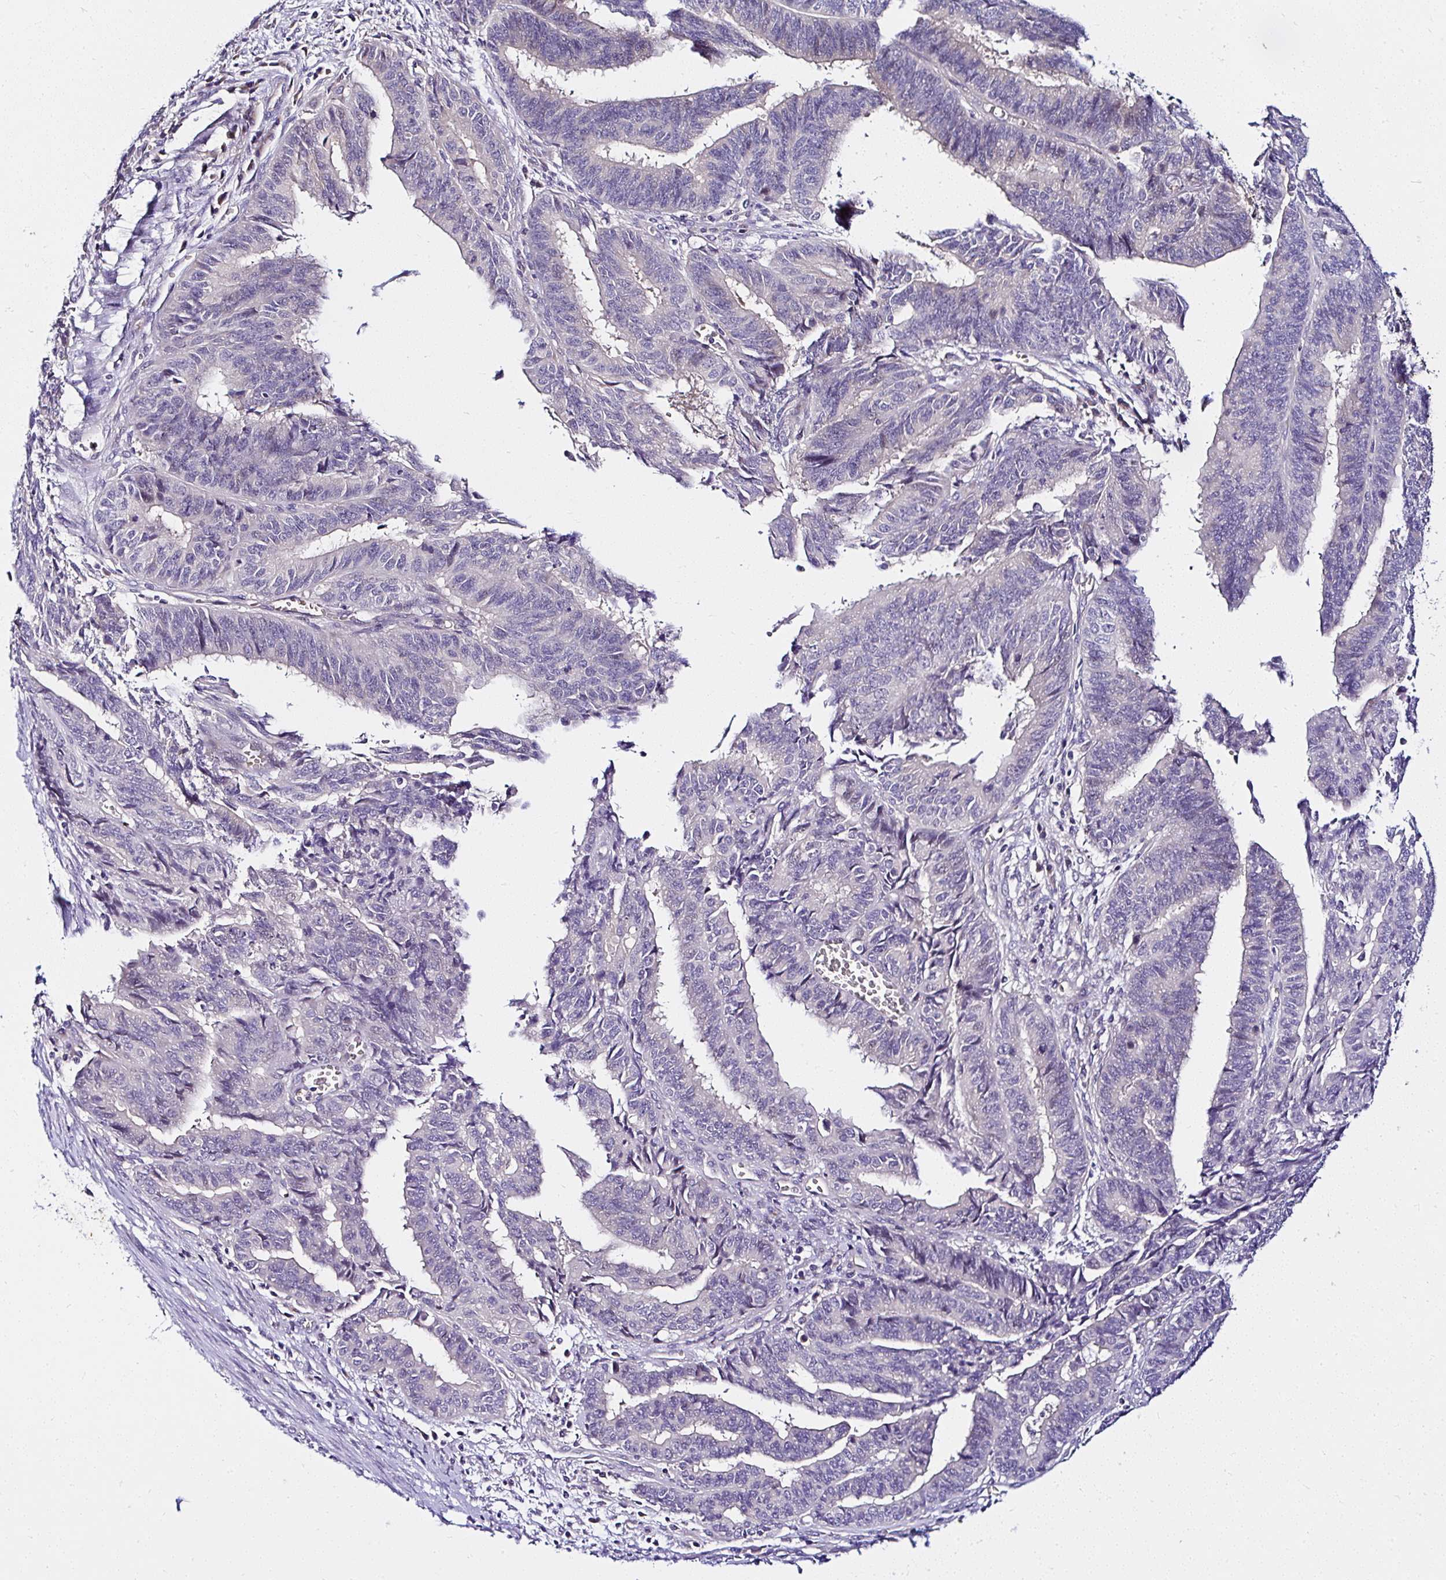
{"staining": {"intensity": "negative", "quantity": "none", "location": "none"}, "tissue": "endometrial cancer", "cell_type": "Tumor cells", "image_type": "cancer", "snomed": [{"axis": "morphology", "description": "Adenocarcinoma, NOS"}, {"axis": "topography", "description": "Endometrium"}], "caption": "Protein analysis of endometrial cancer (adenocarcinoma) displays no significant expression in tumor cells.", "gene": "DEPDC5", "patient": {"sex": "female", "age": 65}}